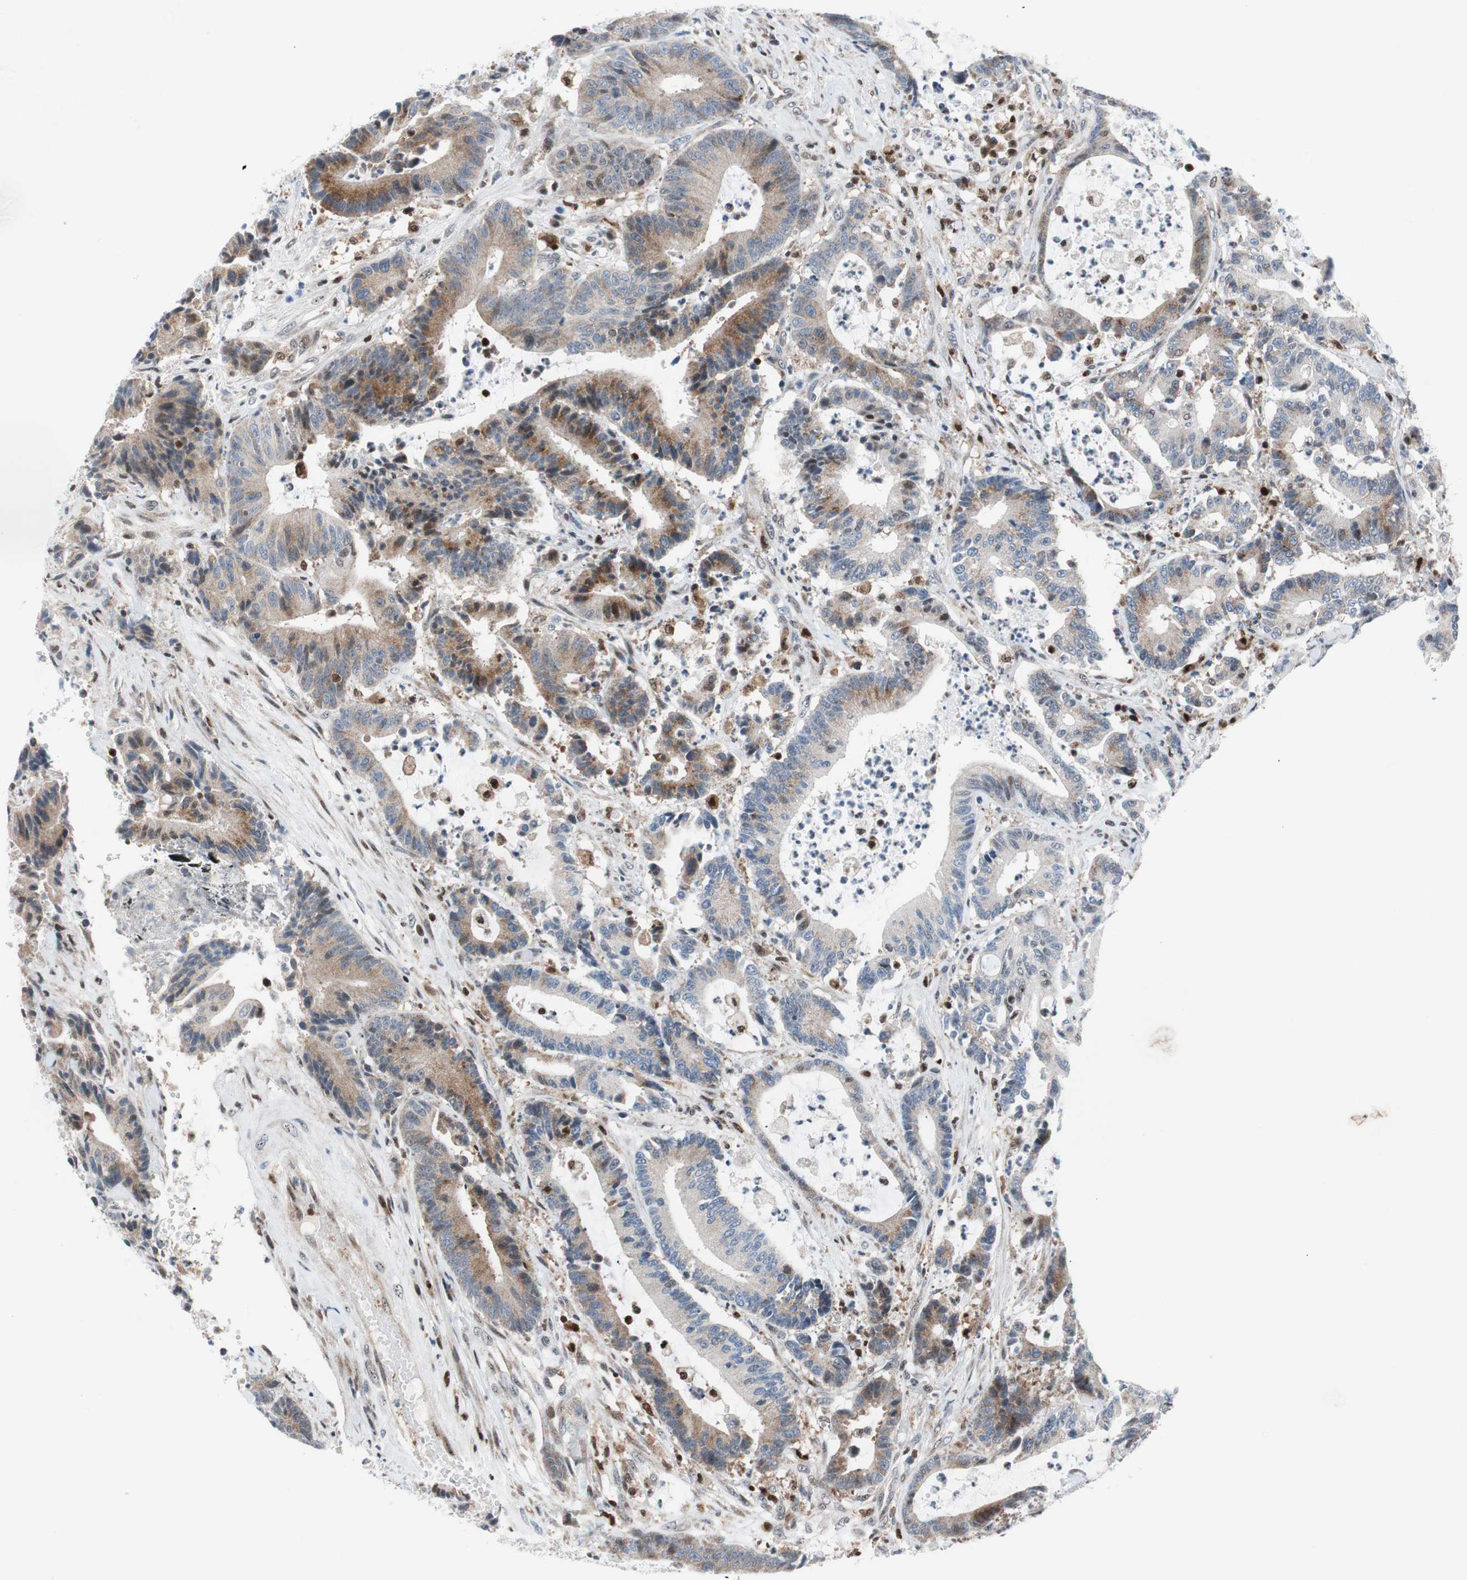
{"staining": {"intensity": "moderate", "quantity": "25%-75%", "location": "cytoplasmic/membranous"}, "tissue": "colorectal cancer", "cell_type": "Tumor cells", "image_type": "cancer", "snomed": [{"axis": "morphology", "description": "Adenocarcinoma, NOS"}, {"axis": "topography", "description": "Colon"}], "caption": "DAB immunohistochemical staining of human adenocarcinoma (colorectal) reveals moderate cytoplasmic/membranous protein positivity in approximately 25%-75% of tumor cells.", "gene": "RGS10", "patient": {"sex": "female", "age": 84}}